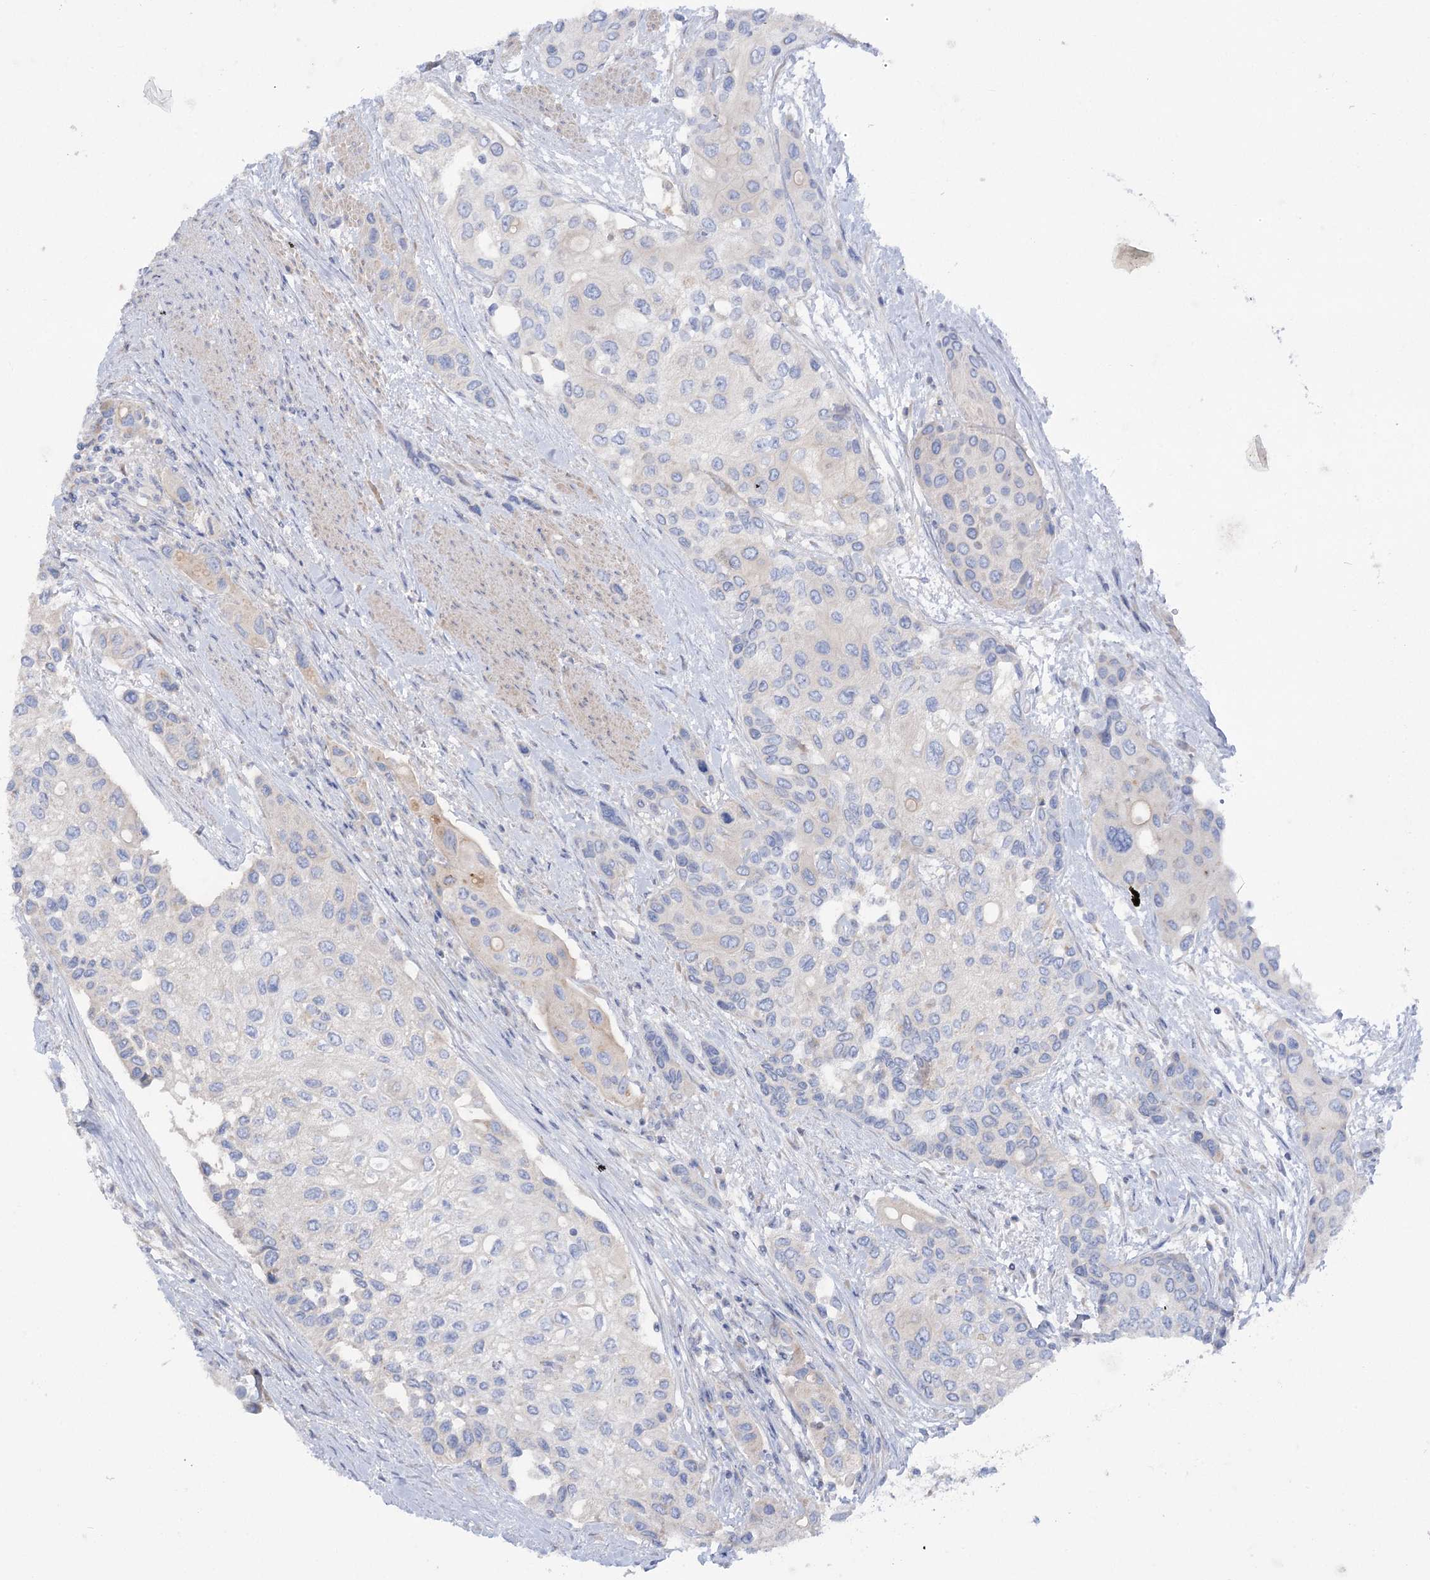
{"staining": {"intensity": "negative", "quantity": "none", "location": "none"}, "tissue": "urothelial cancer", "cell_type": "Tumor cells", "image_type": "cancer", "snomed": [{"axis": "morphology", "description": "Normal tissue, NOS"}, {"axis": "morphology", "description": "Urothelial carcinoma, High grade"}, {"axis": "topography", "description": "Vascular tissue"}, {"axis": "topography", "description": "Urinary bladder"}], "caption": "The histopathology image exhibits no significant staining in tumor cells of urothelial cancer.", "gene": "GBF1", "patient": {"sex": "female", "age": 56}}